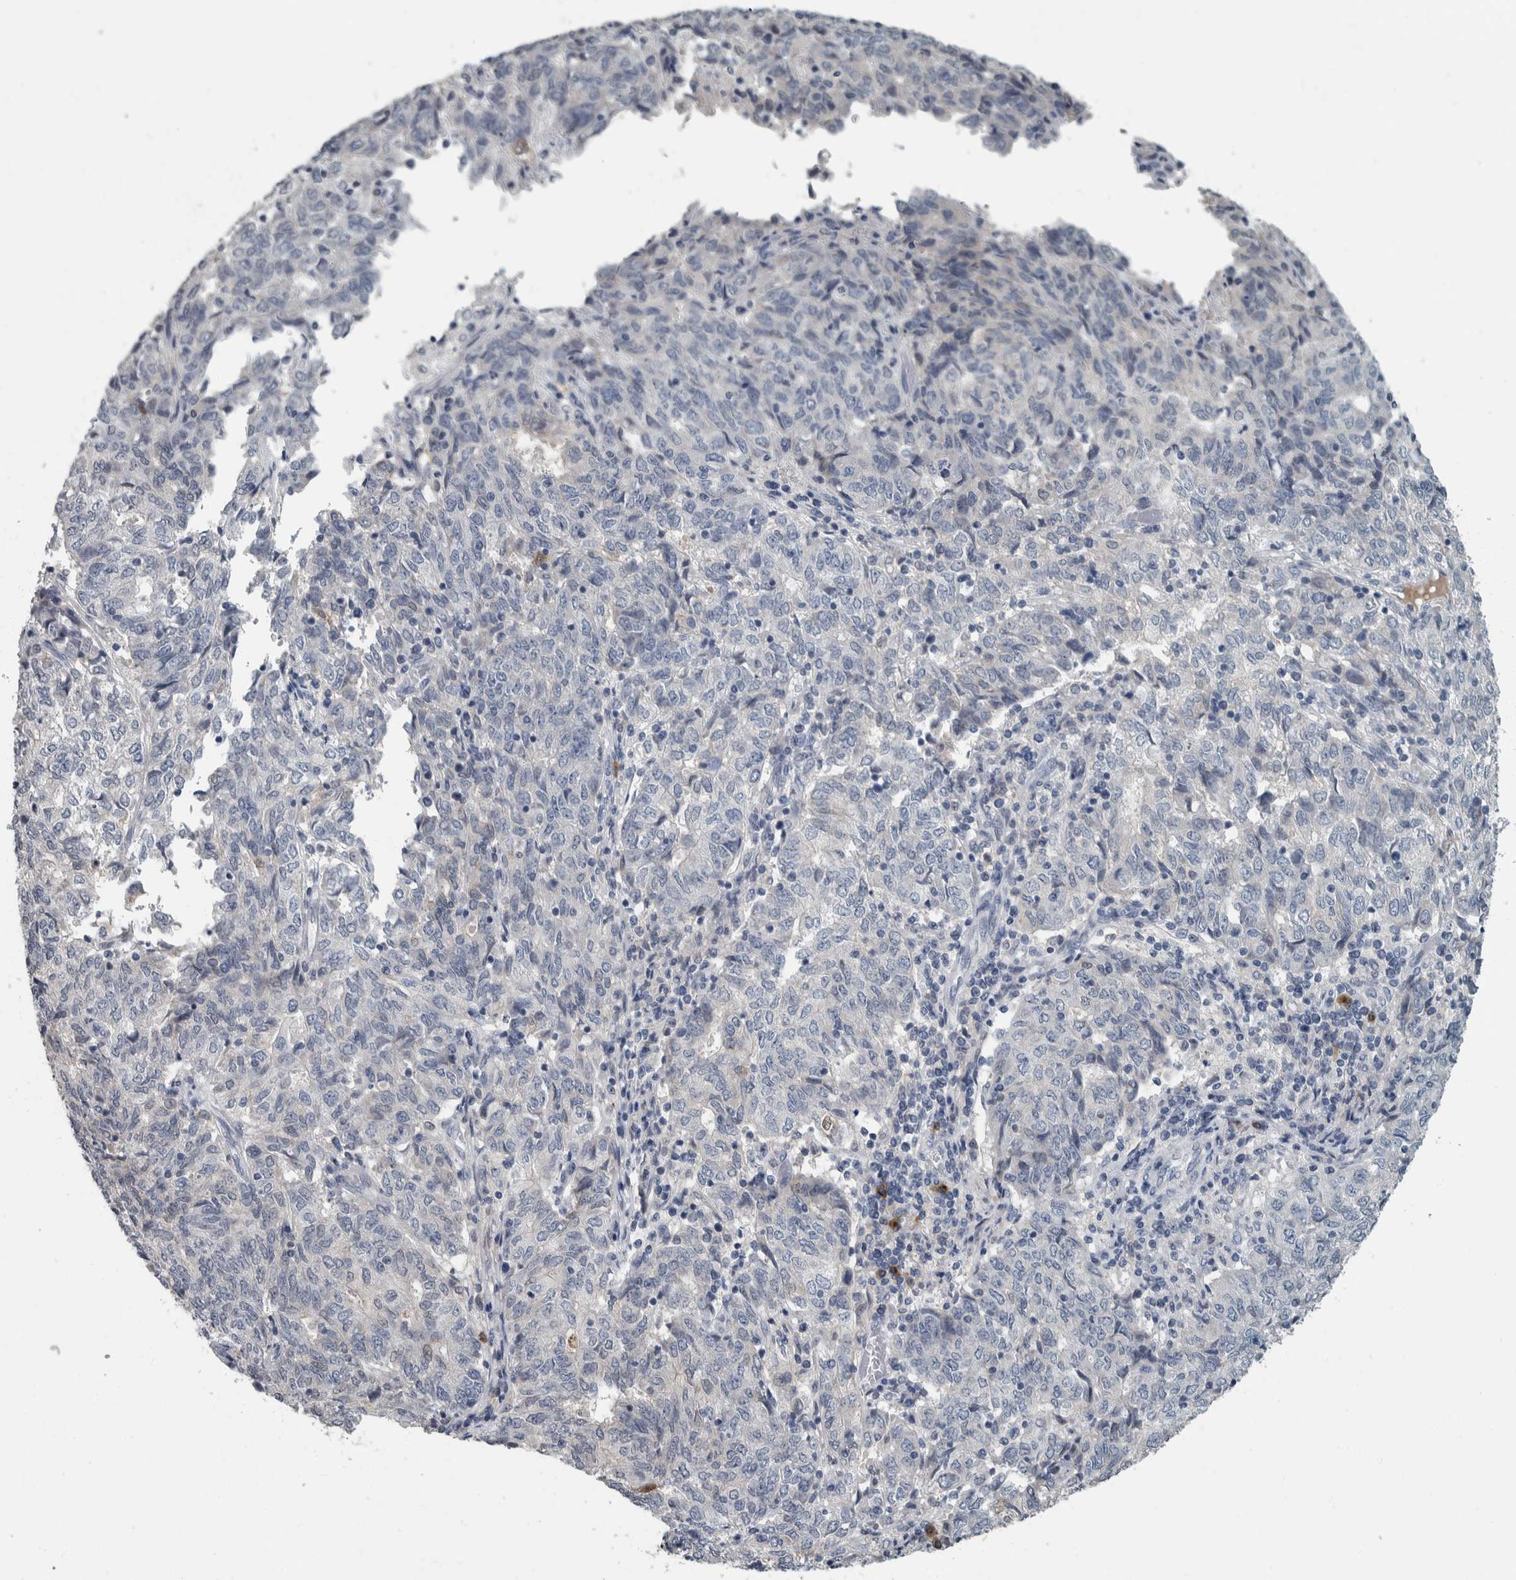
{"staining": {"intensity": "negative", "quantity": "none", "location": "none"}, "tissue": "endometrial cancer", "cell_type": "Tumor cells", "image_type": "cancer", "snomed": [{"axis": "morphology", "description": "Adenocarcinoma, NOS"}, {"axis": "topography", "description": "Endometrium"}], "caption": "Human endometrial adenocarcinoma stained for a protein using IHC exhibits no expression in tumor cells.", "gene": "CAVIN4", "patient": {"sex": "female", "age": 80}}